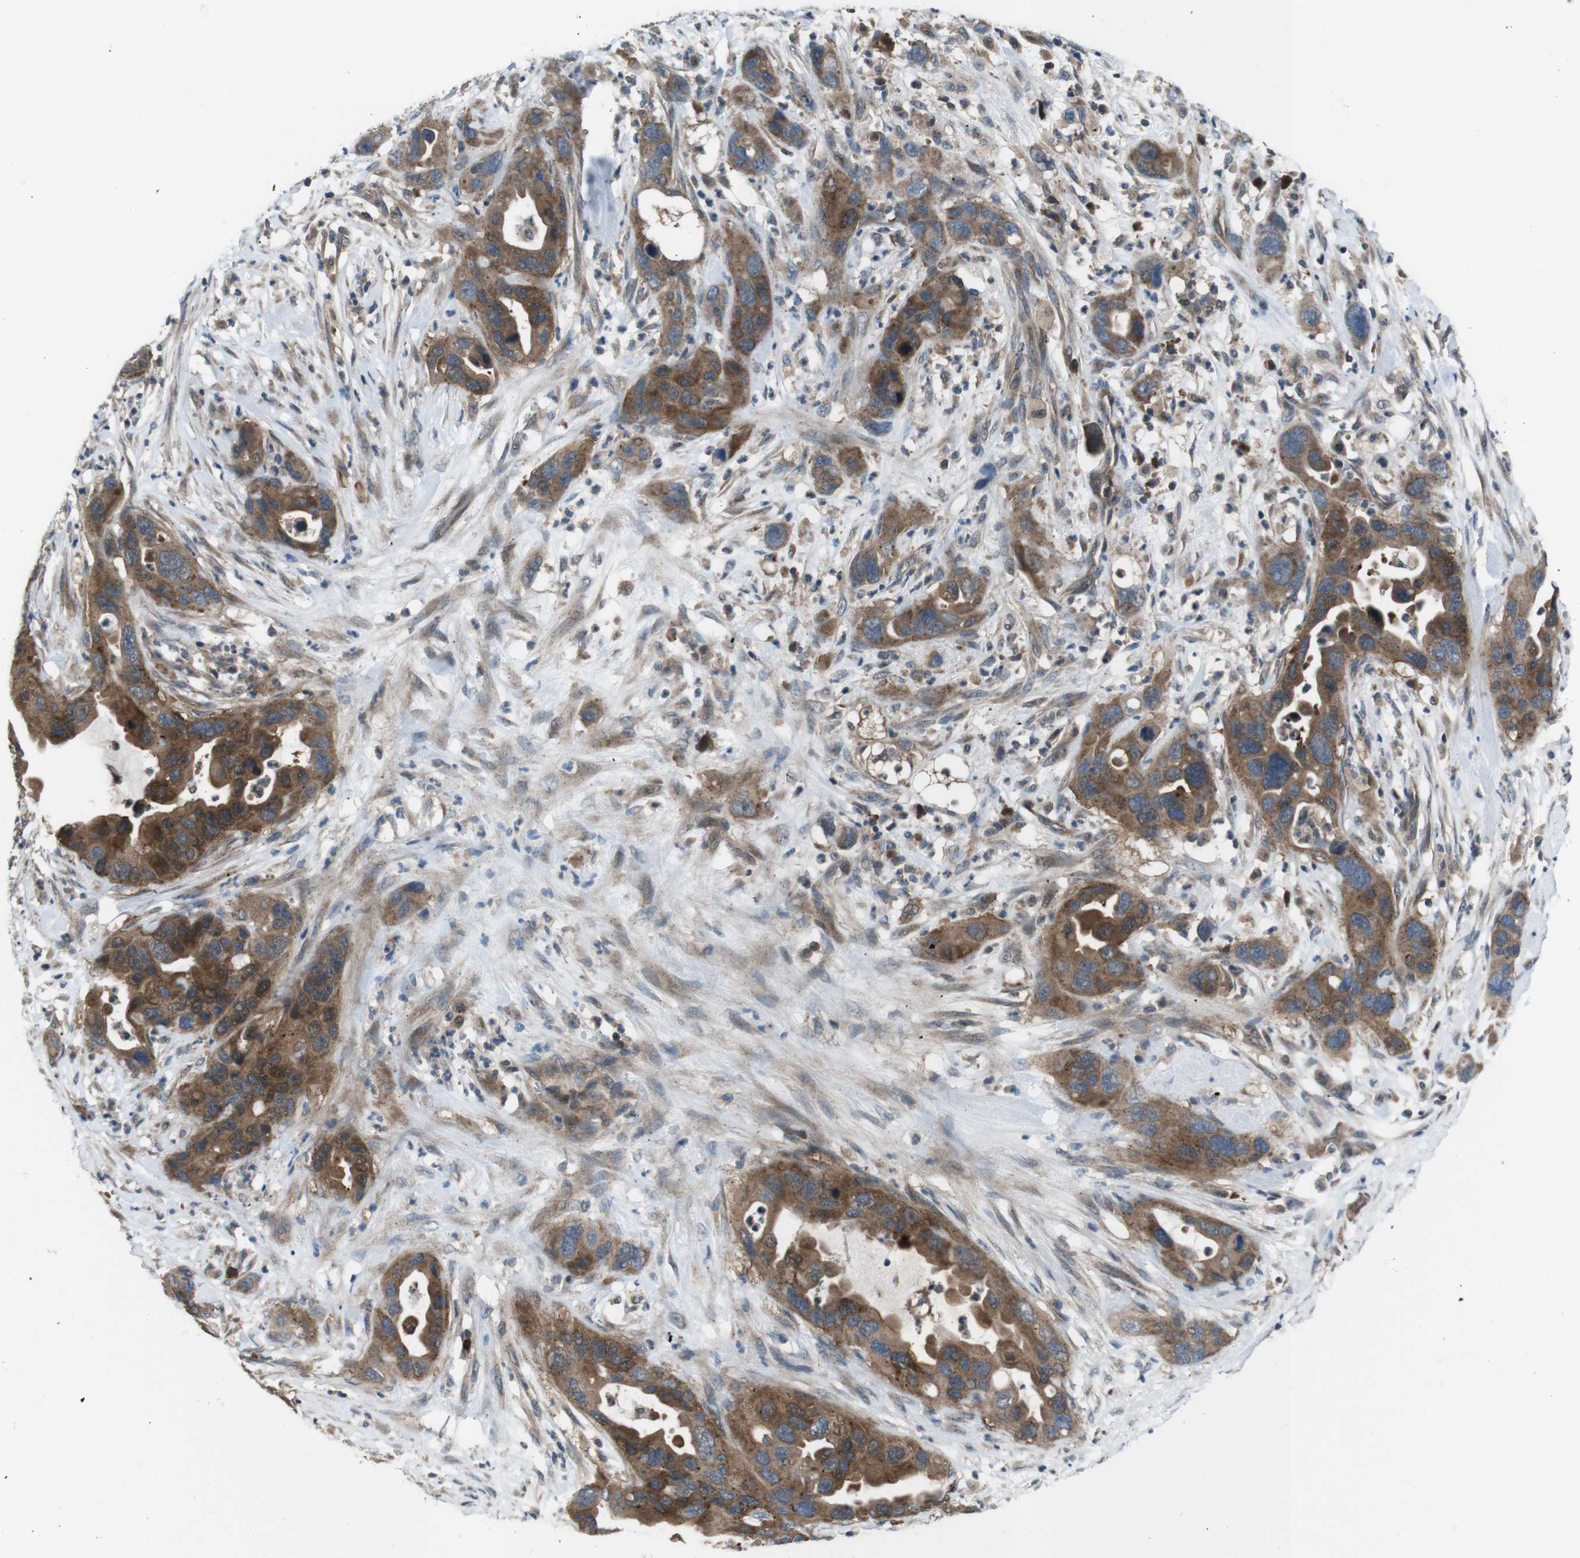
{"staining": {"intensity": "moderate", "quantity": ">75%", "location": "cytoplasmic/membranous"}, "tissue": "pancreatic cancer", "cell_type": "Tumor cells", "image_type": "cancer", "snomed": [{"axis": "morphology", "description": "Adenocarcinoma, NOS"}, {"axis": "topography", "description": "Pancreas"}], "caption": "Moderate cytoplasmic/membranous positivity for a protein is present in approximately >75% of tumor cells of pancreatic adenocarcinoma using immunohistochemistry.", "gene": "SLC22A23", "patient": {"sex": "female", "age": 71}}